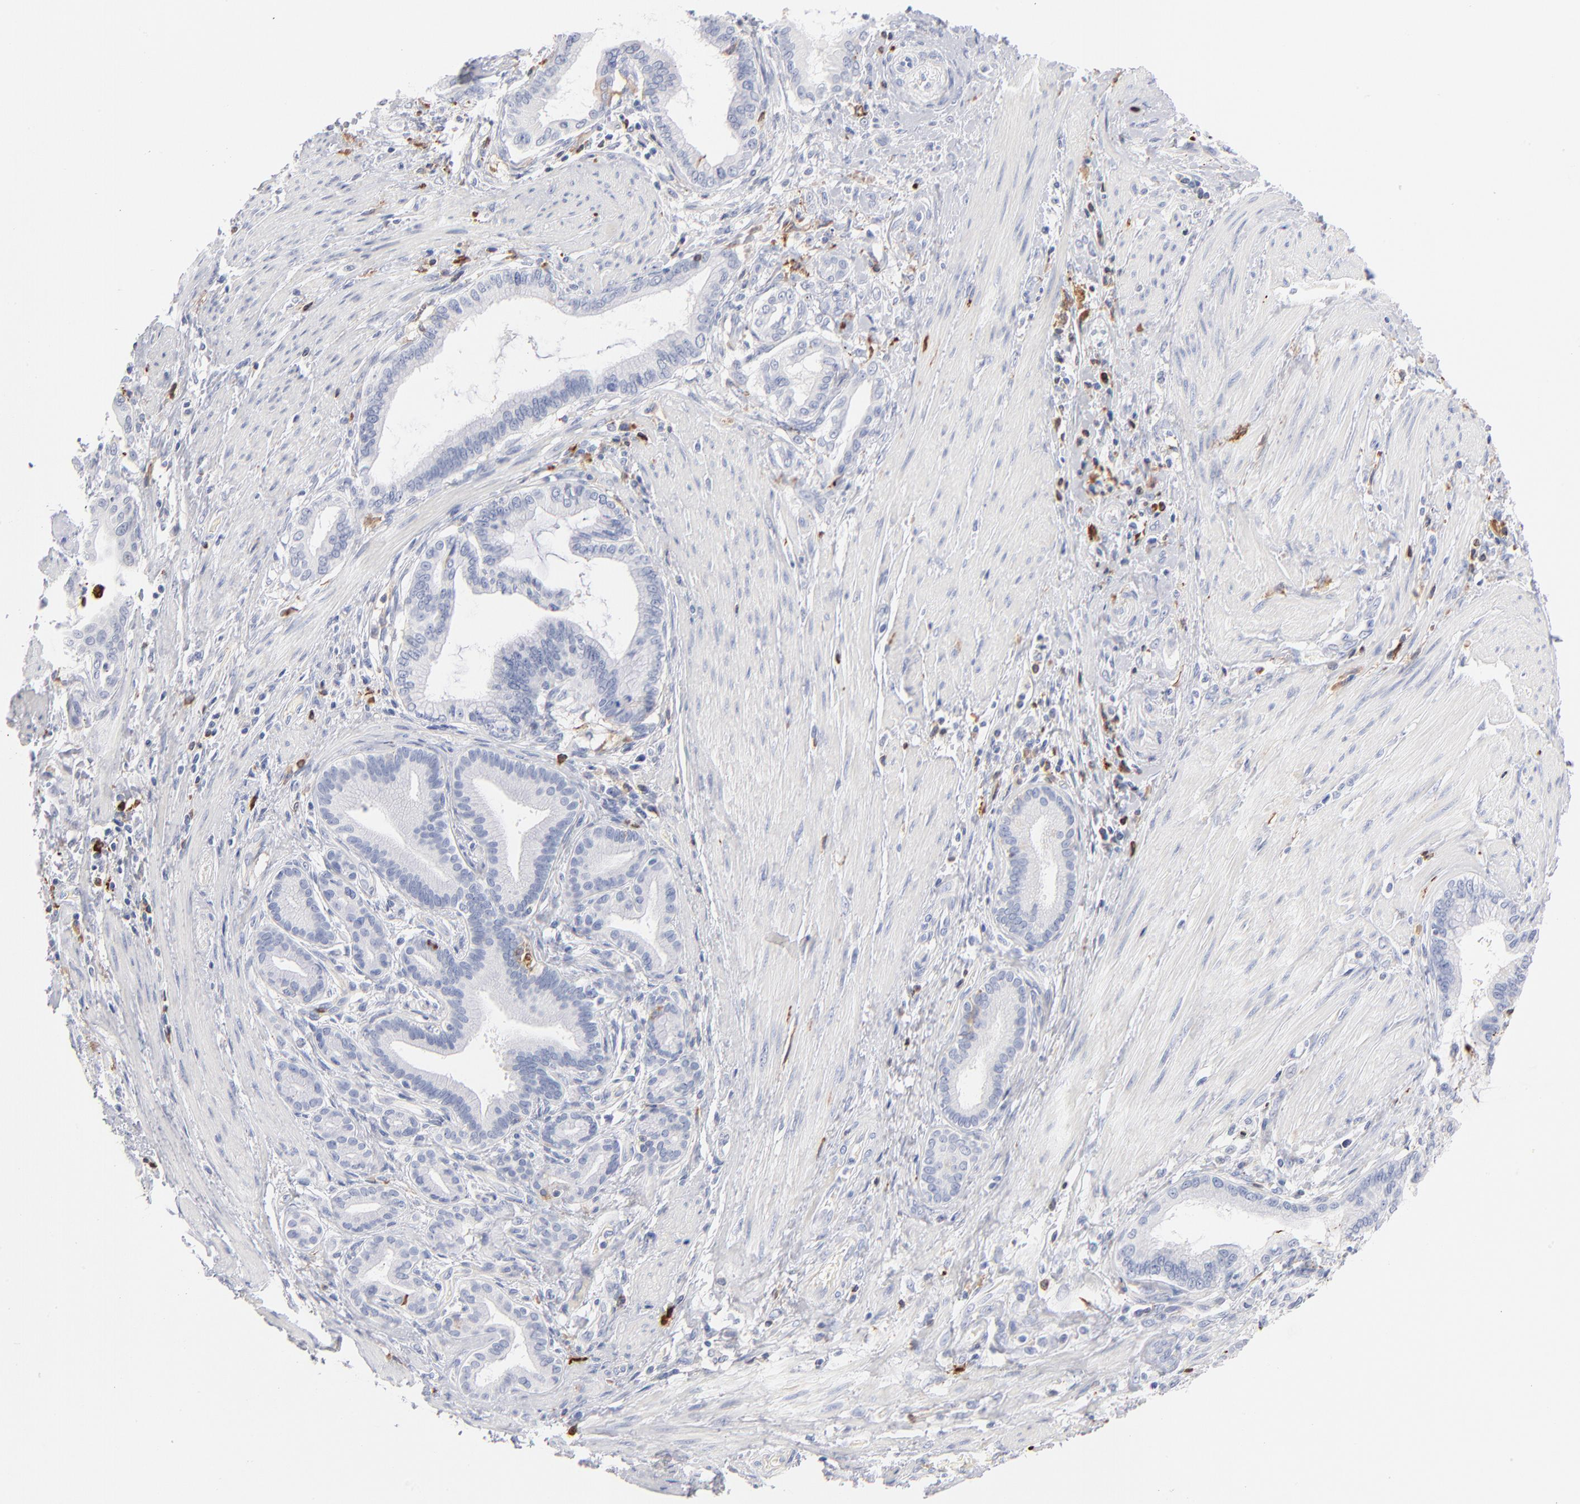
{"staining": {"intensity": "negative", "quantity": "none", "location": "none"}, "tissue": "pancreatic cancer", "cell_type": "Tumor cells", "image_type": "cancer", "snomed": [{"axis": "morphology", "description": "Adenocarcinoma, NOS"}, {"axis": "topography", "description": "Pancreas"}], "caption": "This is a image of IHC staining of pancreatic cancer, which shows no expression in tumor cells.", "gene": "APOH", "patient": {"sex": "female", "age": 64}}